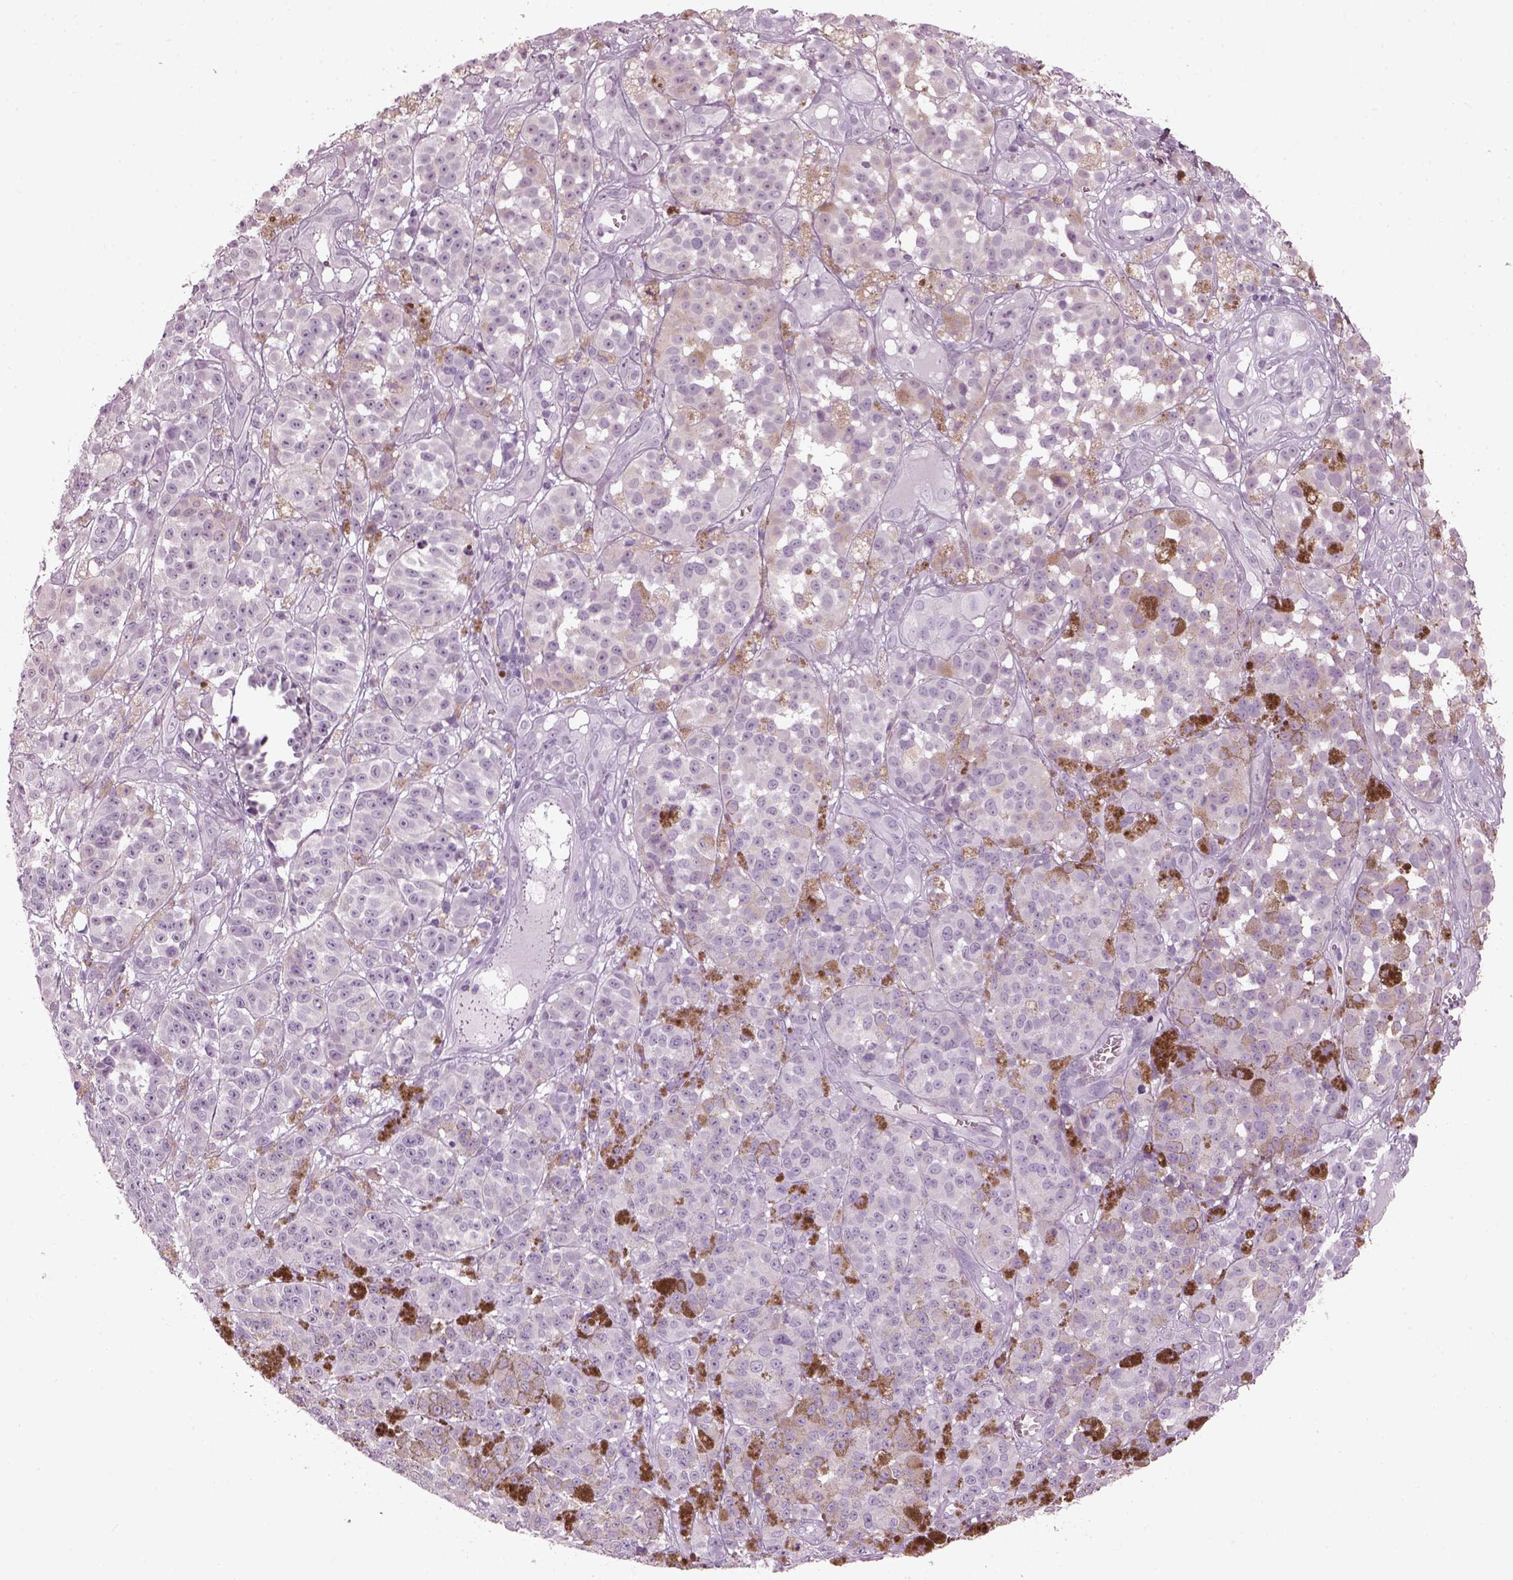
{"staining": {"intensity": "negative", "quantity": "none", "location": "none"}, "tissue": "melanoma", "cell_type": "Tumor cells", "image_type": "cancer", "snomed": [{"axis": "morphology", "description": "Malignant melanoma, NOS"}, {"axis": "topography", "description": "Skin"}], "caption": "Immunohistochemistry (IHC) image of melanoma stained for a protein (brown), which reveals no positivity in tumor cells. Brightfield microscopy of immunohistochemistry (IHC) stained with DAB (brown) and hematoxylin (blue), captured at high magnification.", "gene": "PDC", "patient": {"sex": "female", "age": 58}}